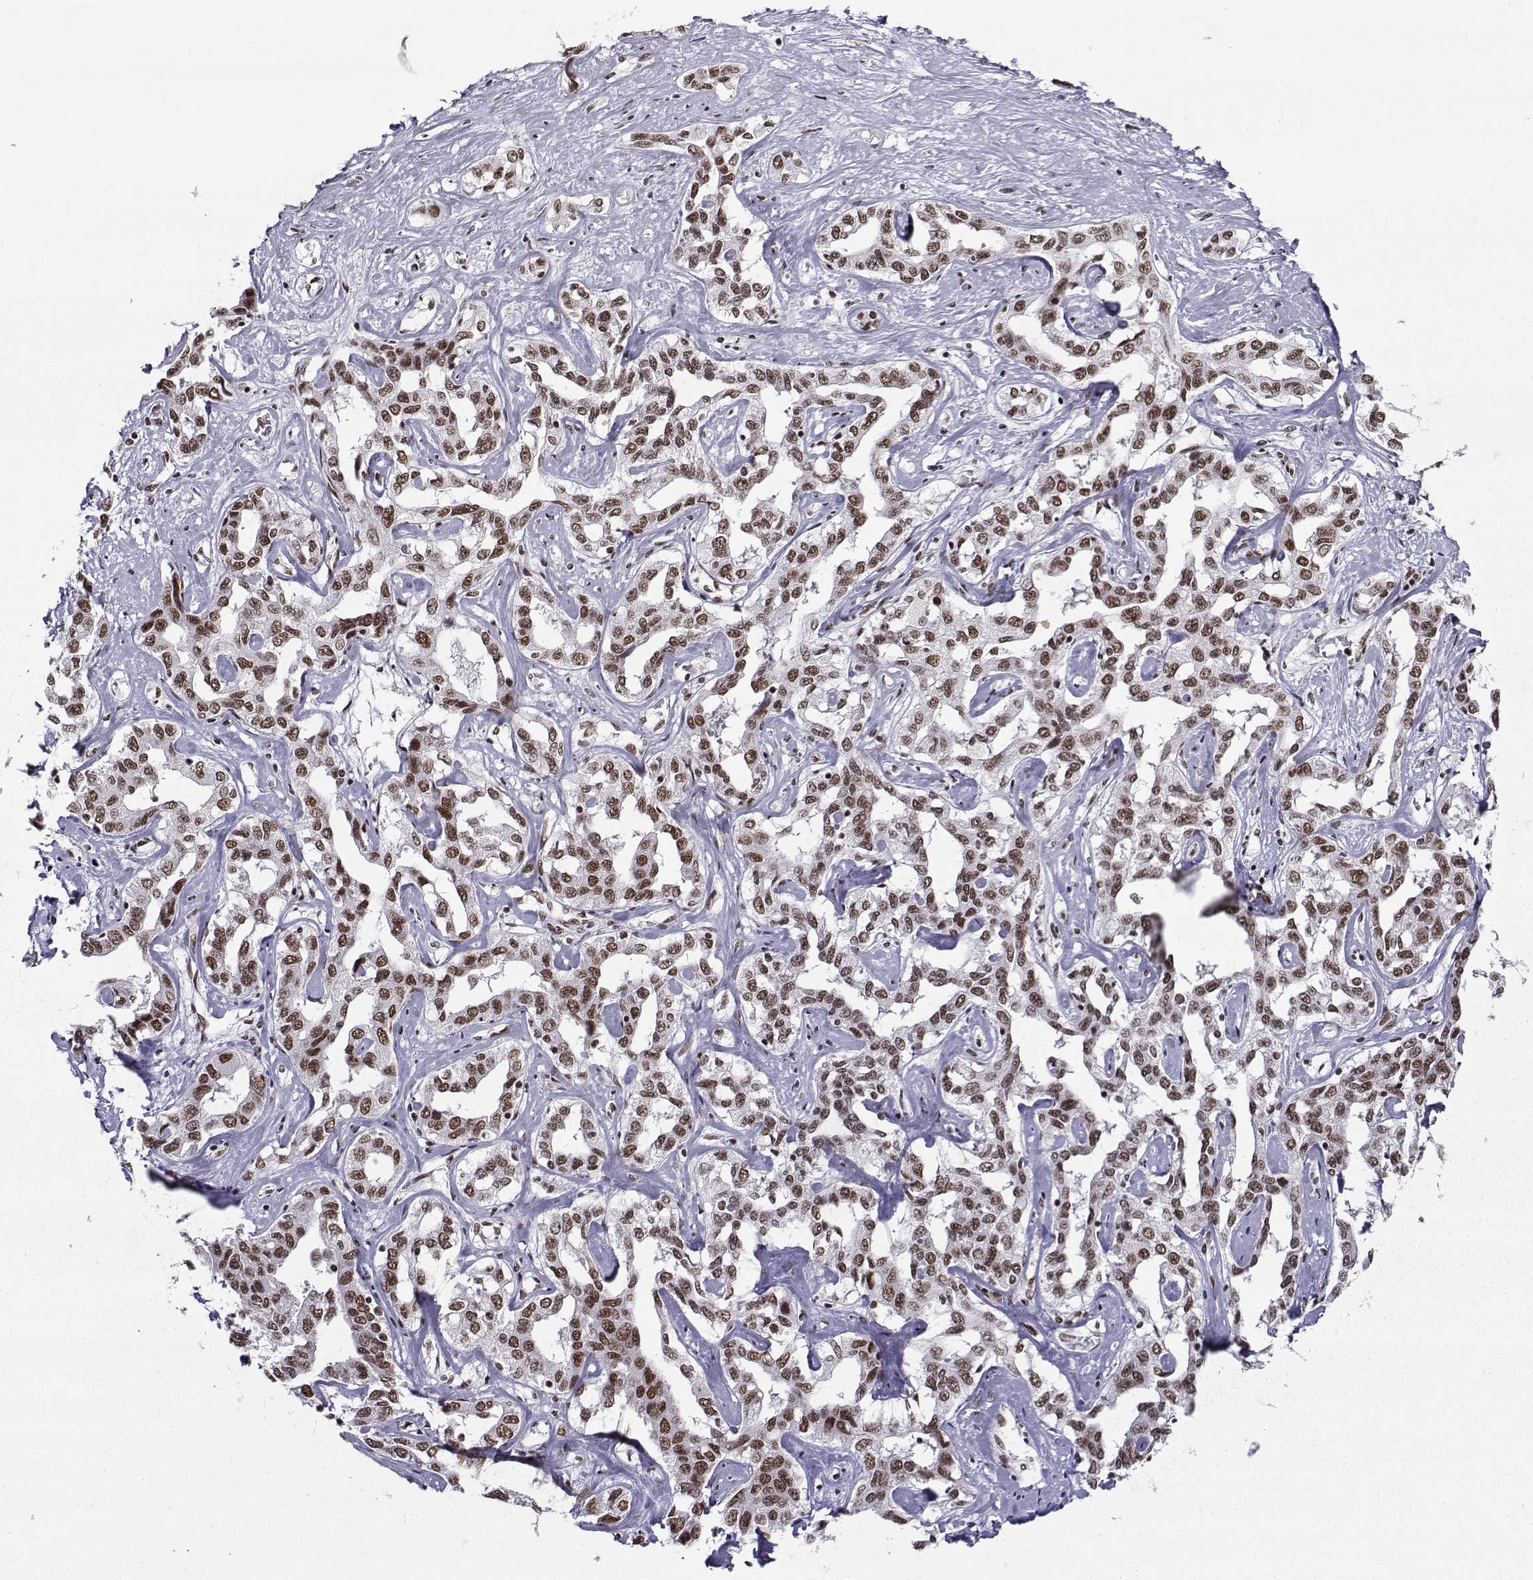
{"staining": {"intensity": "moderate", "quantity": ">75%", "location": "nuclear"}, "tissue": "liver cancer", "cell_type": "Tumor cells", "image_type": "cancer", "snomed": [{"axis": "morphology", "description": "Cholangiocarcinoma"}, {"axis": "topography", "description": "Liver"}], "caption": "Liver cancer stained for a protein exhibits moderate nuclear positivity in tumor cells.", "gene": "SNRPB2", "patient": {"sex": "male", "age": 59}}